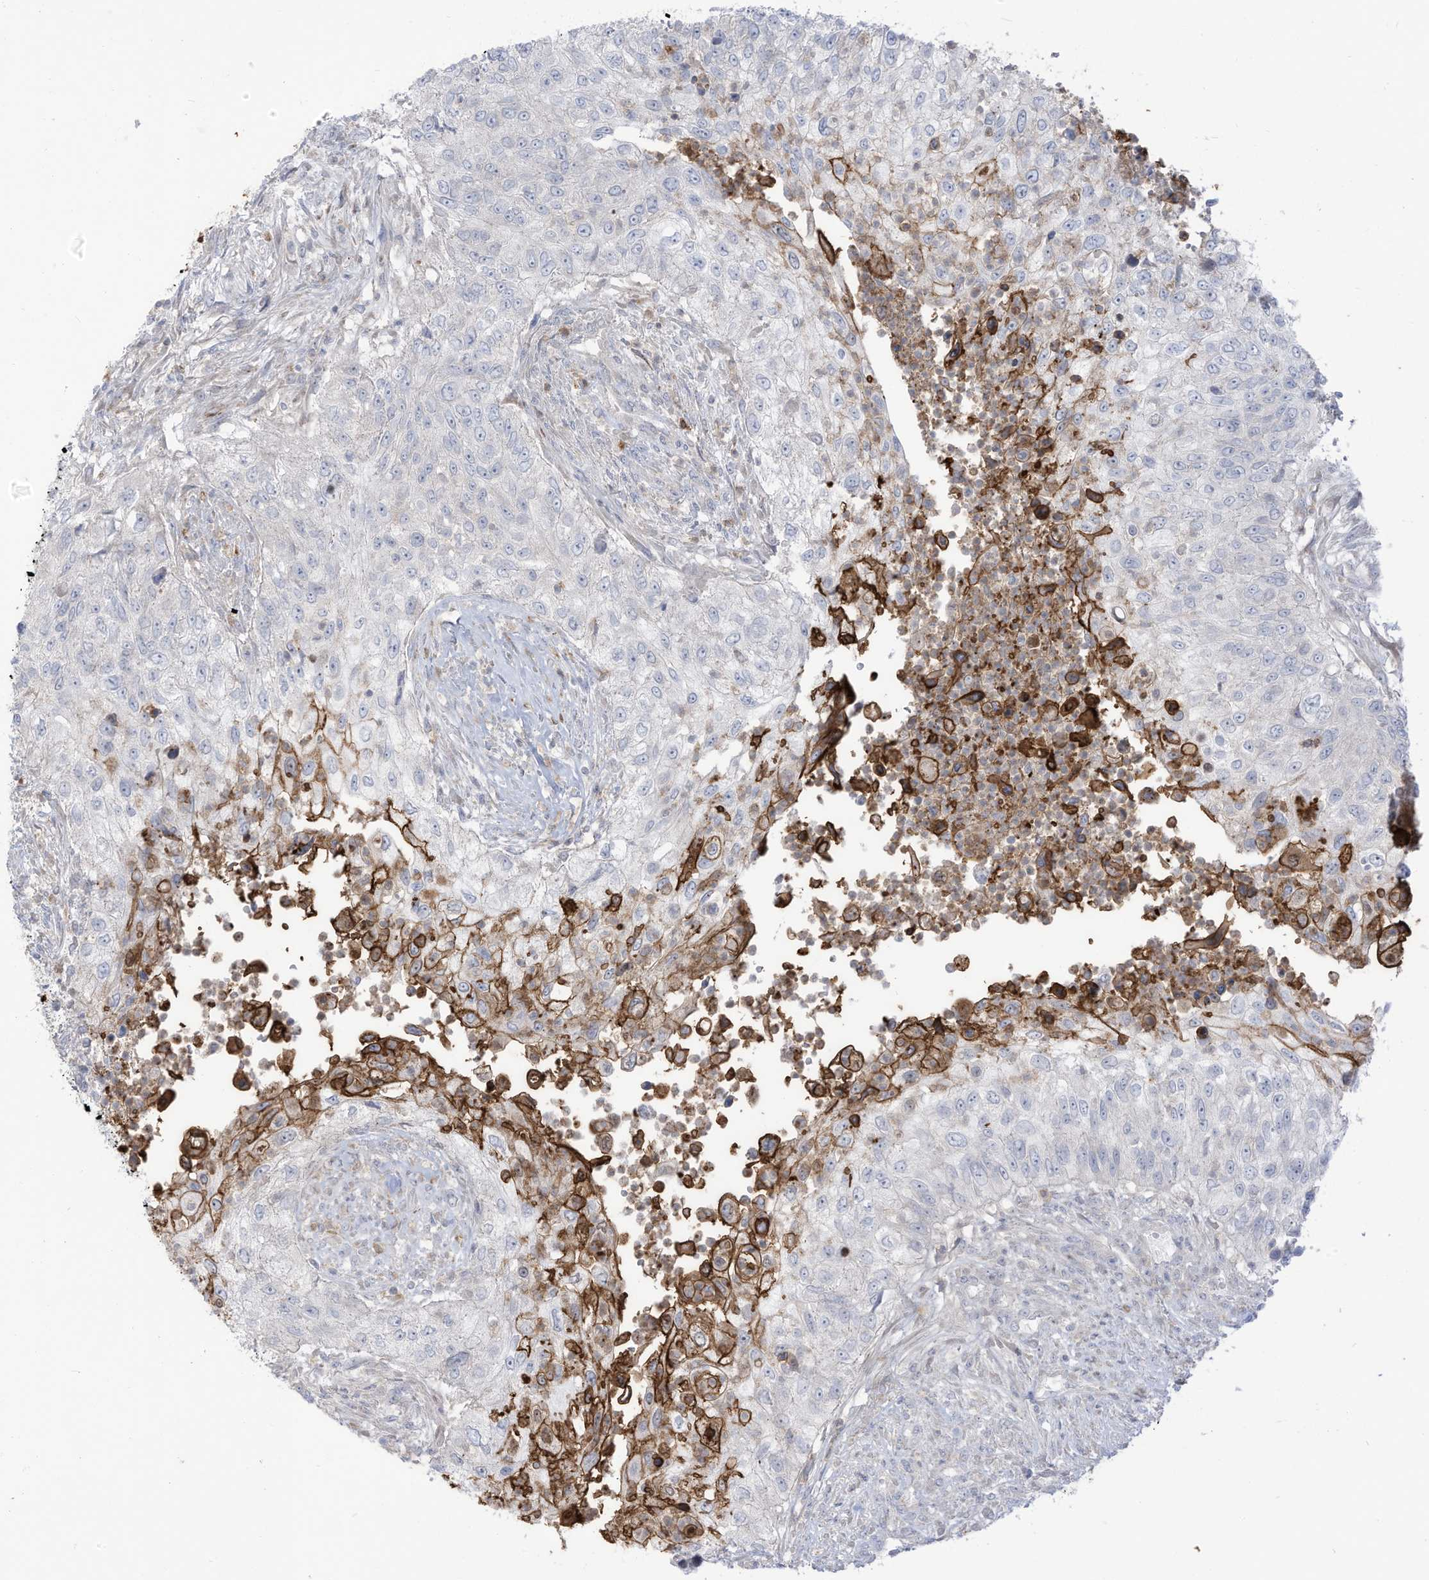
{"staining": {"intensity": "moderate", "quantity": "<25%", "location": "cytoplasmic/membranous"}, "tissue": "urothelial cancer", "cell_type": "Tumor cells", "image_type": "cancer", "snomed": [{"axis": "morphology", "description": "Urothelial carcinoma, High grade"}, {"axis": "topography", "description": "Urinary bladder"}], "caption": "A brown stain shows moderate cytoplasmic/membranous staining of a protein in human urothelial carcinoma (high-grade) tumor cells. The staining was performed using DAB, with brown indicating positive protein expression. Nuclei are stained blue with hematoxylin.", "gene": "NOTO", "patient": {"sex": "female", "age": 60}}